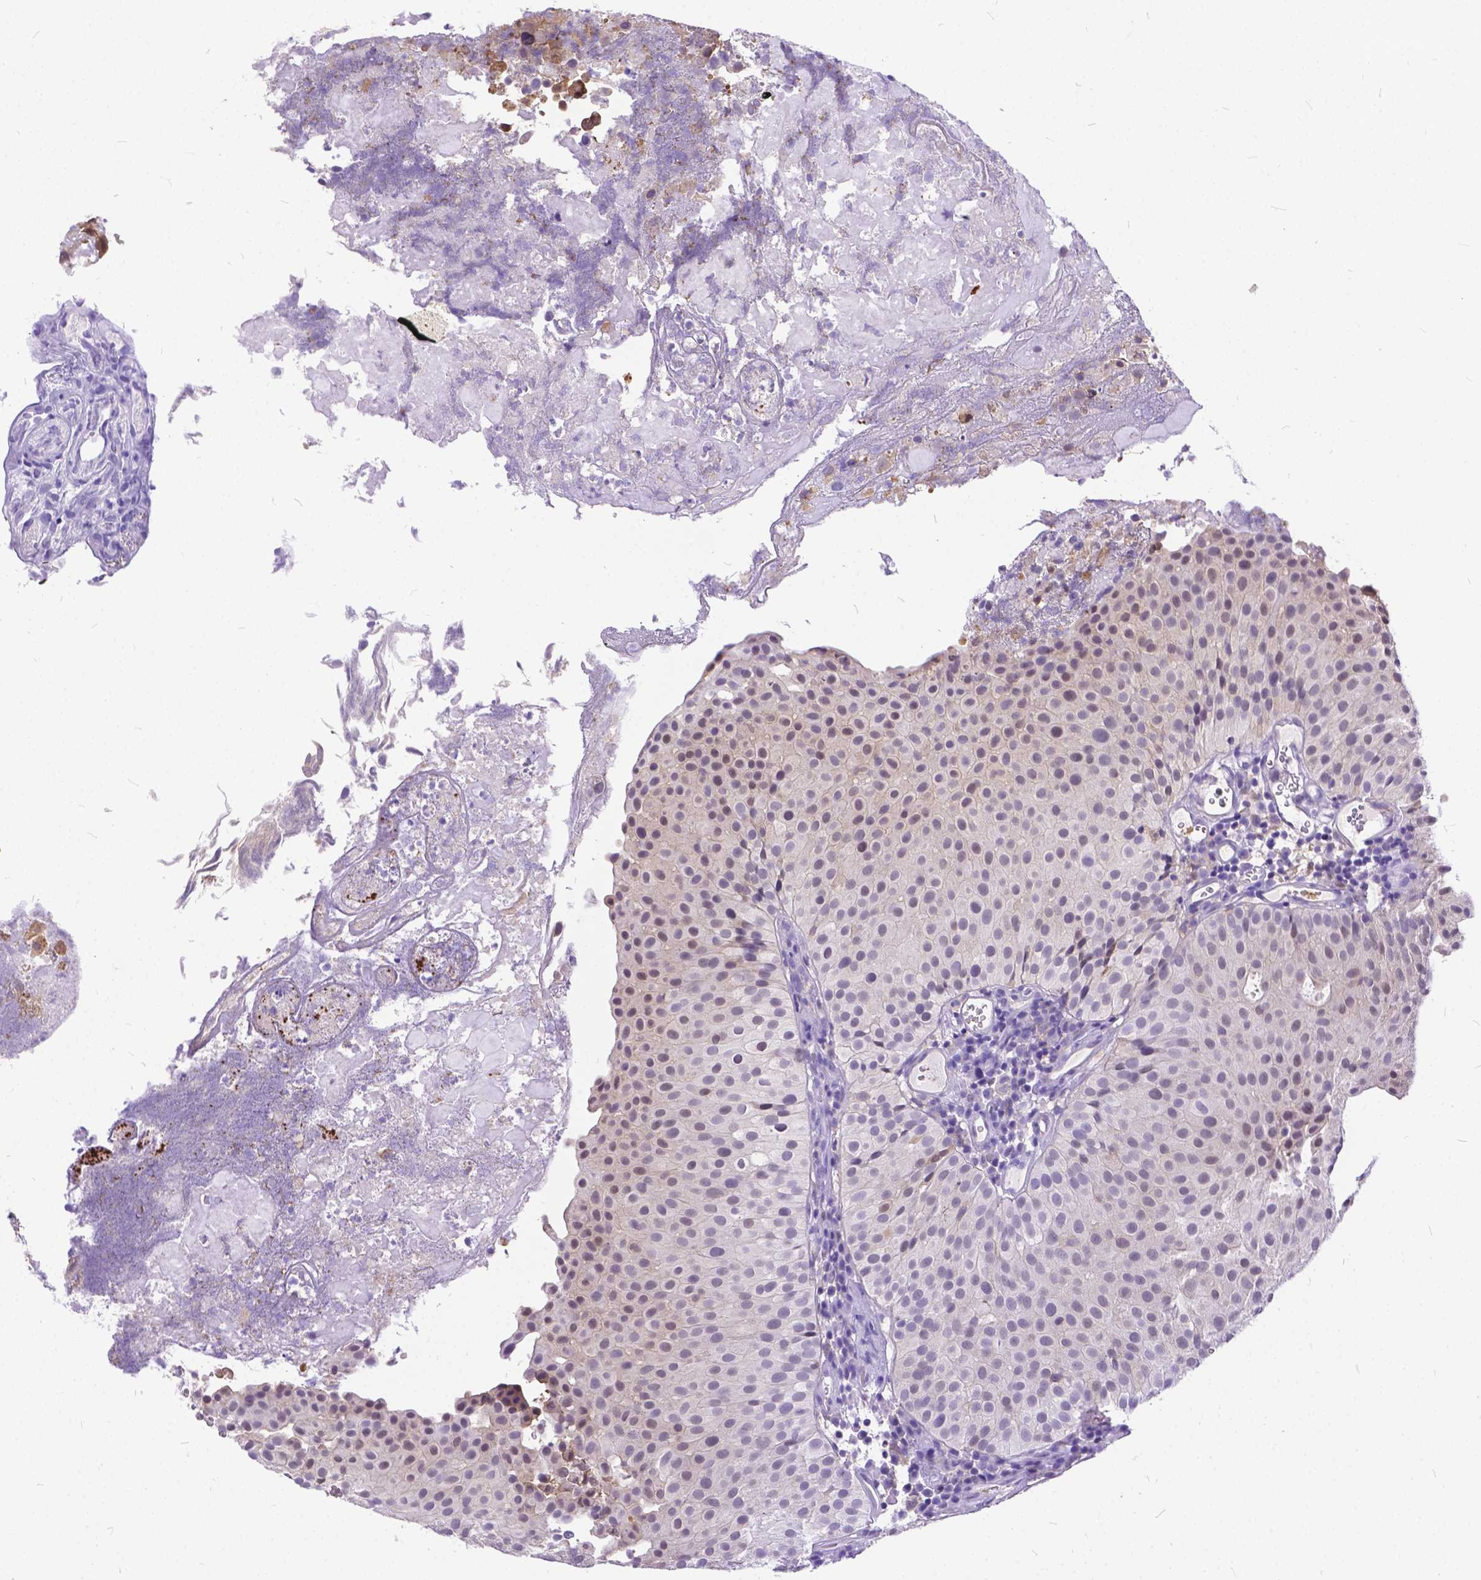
{"staining": {"intensity": "weak", "quantity": "25%-75%", "location": "cytoplasmic/membranous,nuclear"}, "tissue": "urothelial cancer", "cell_type": "Tumor cells", "image_type": "cancer", "snomed": [{"axis": "morphology", "description": "Urothelial carcinoma, Low grade"}, {"axis": "topography", "description": "Urinary bladder"}], "caption": "Immunohistochemical staining of urothelial cancer shows low levels of weak cytoplasmic/membranous and nuclear staining in about 25%-75% of tumor cells. The protein is shown in brown color, while the nuclei are stained blue.", "gene": "TMEM169", "patient": {"sex": "female", "age": 87}}